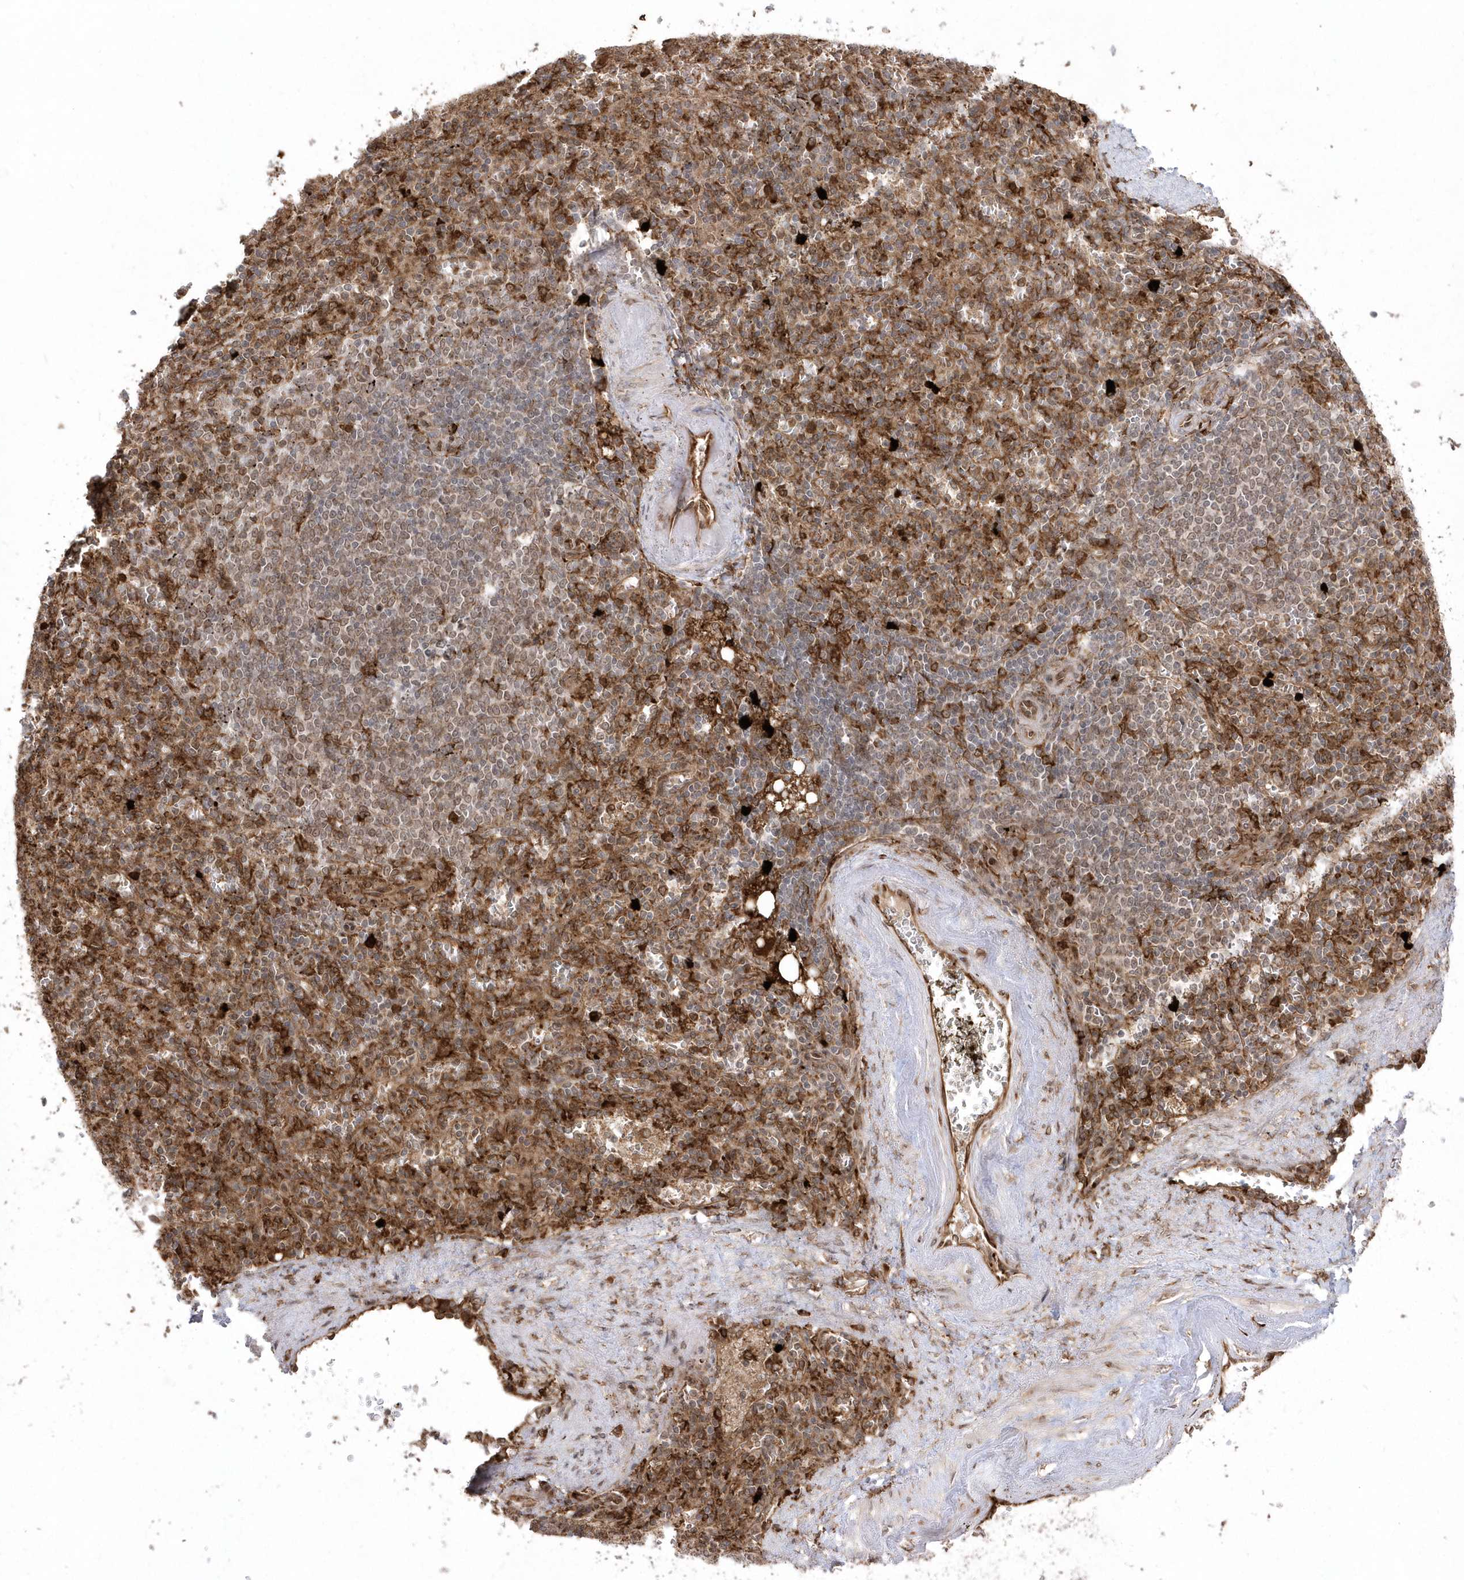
{"staining": {"intensity": "strong", "quantity": ">75%", "location": "cytoplasmic/membranous"}, "tissue": "spleen", "cell_type": "Cells in red pulp", "image_type": "normal", "snomed": [{"axis": "morphology", "description": "Normal tissue, NOS"}, {"axis": "topography", "description": "Spleen"}], "caption": "Spleen stained with immunohistochemistry (IHC) shows strong cytoplasmic/membranous expression in about >75% of cells in red pulp.", "gene": "EPC2", "patient": {"sex": "female", "age": 74}}